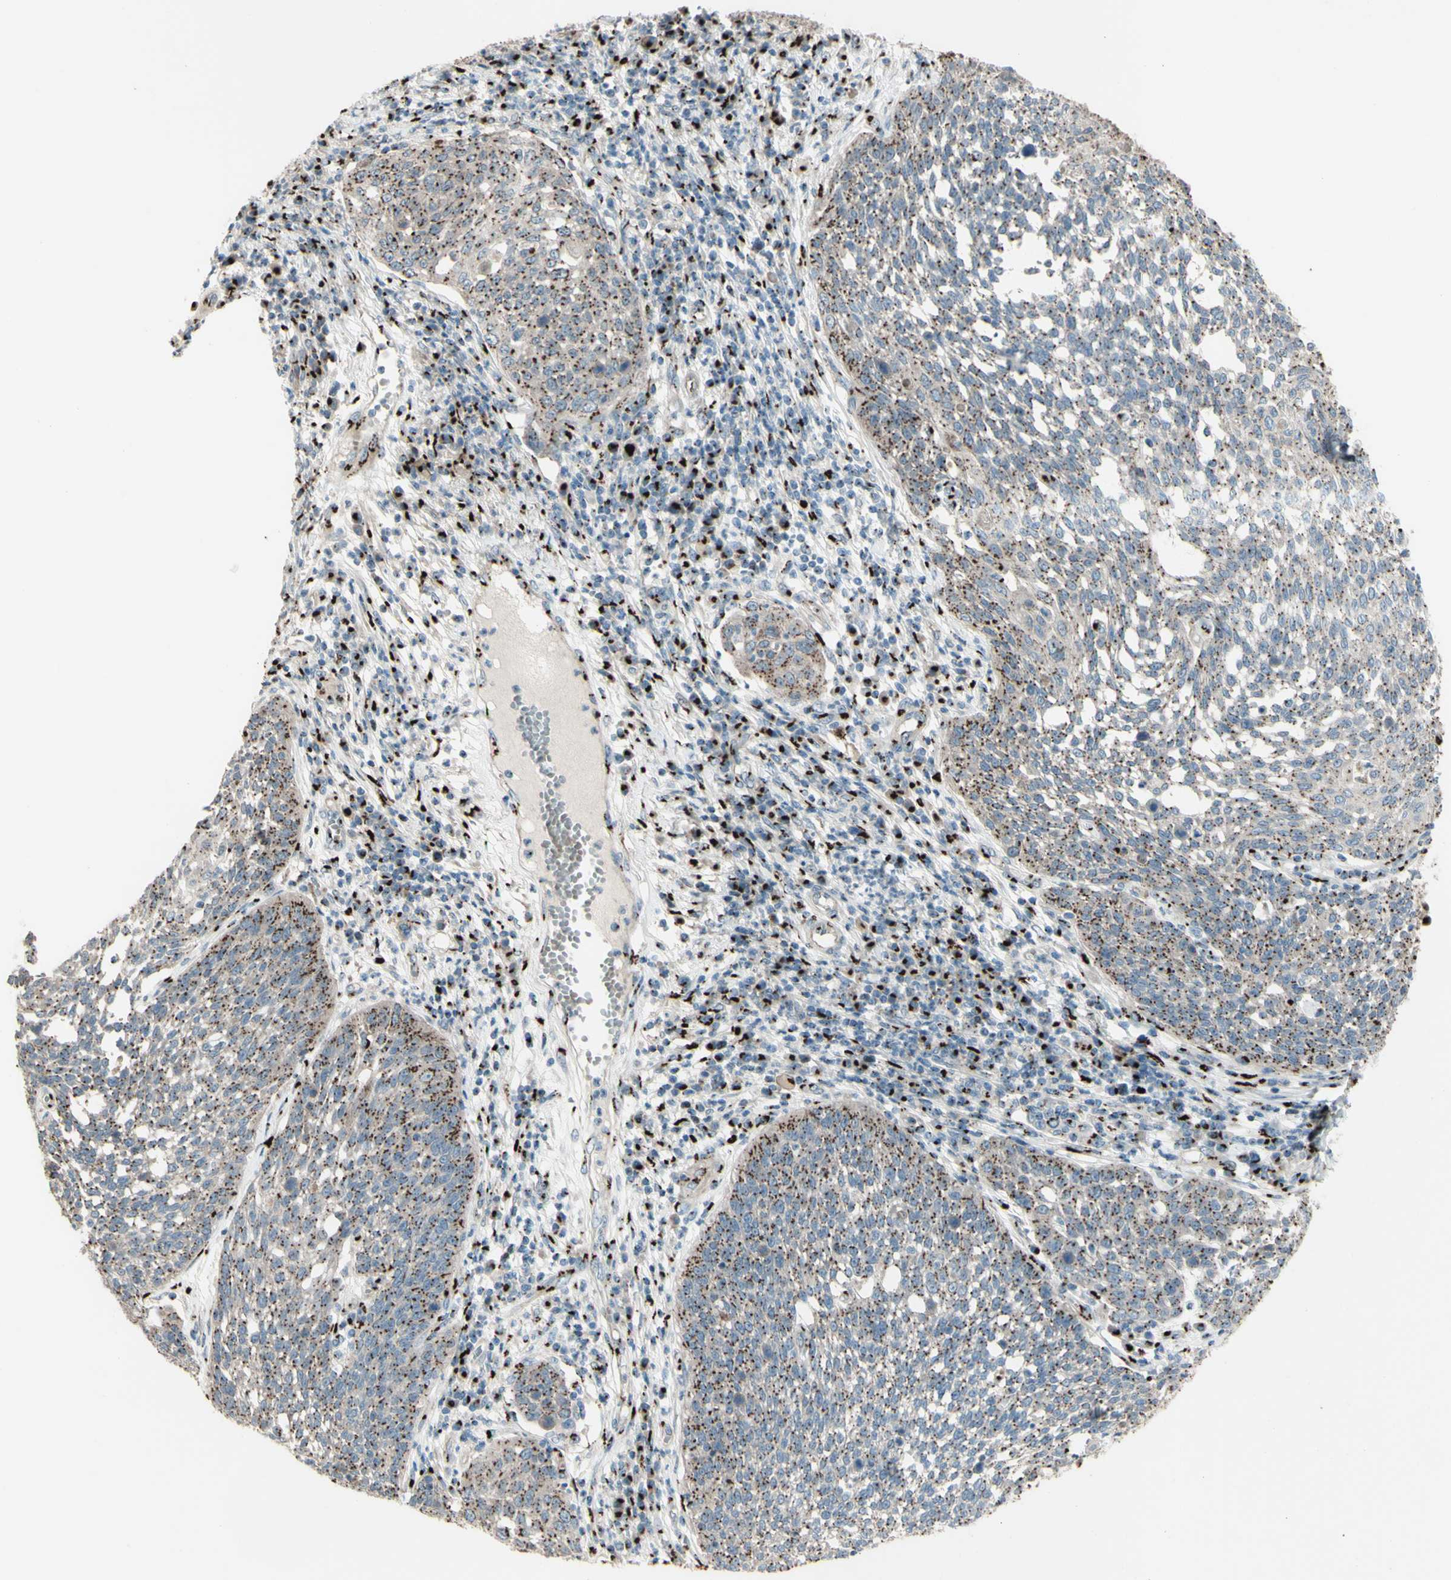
{"staining": {"intensity": "moderate", "quantity": ">75%", "location": "cytoplasmic/membranous"}, "tissue": "cervical cancer", "cell_type": "Tumor cells", "image_type": "cancer", "snomed": [{"axis": "morphology", "description": "Squamous cell carcinoma, NOS"}, {"axis": "topography", "description": "Cervix"}], "caption": "Immunohistochemical staining of cervical squamous cell carcinoma displays medium levels of moderate cytoplasmic/membranous positivity in about >75% of tumor cells. (DAB = brown stain, brightfield microscopy at high magnification).", "gene": "BPNT2", "patient": {"sex": "female", "age": 34}}